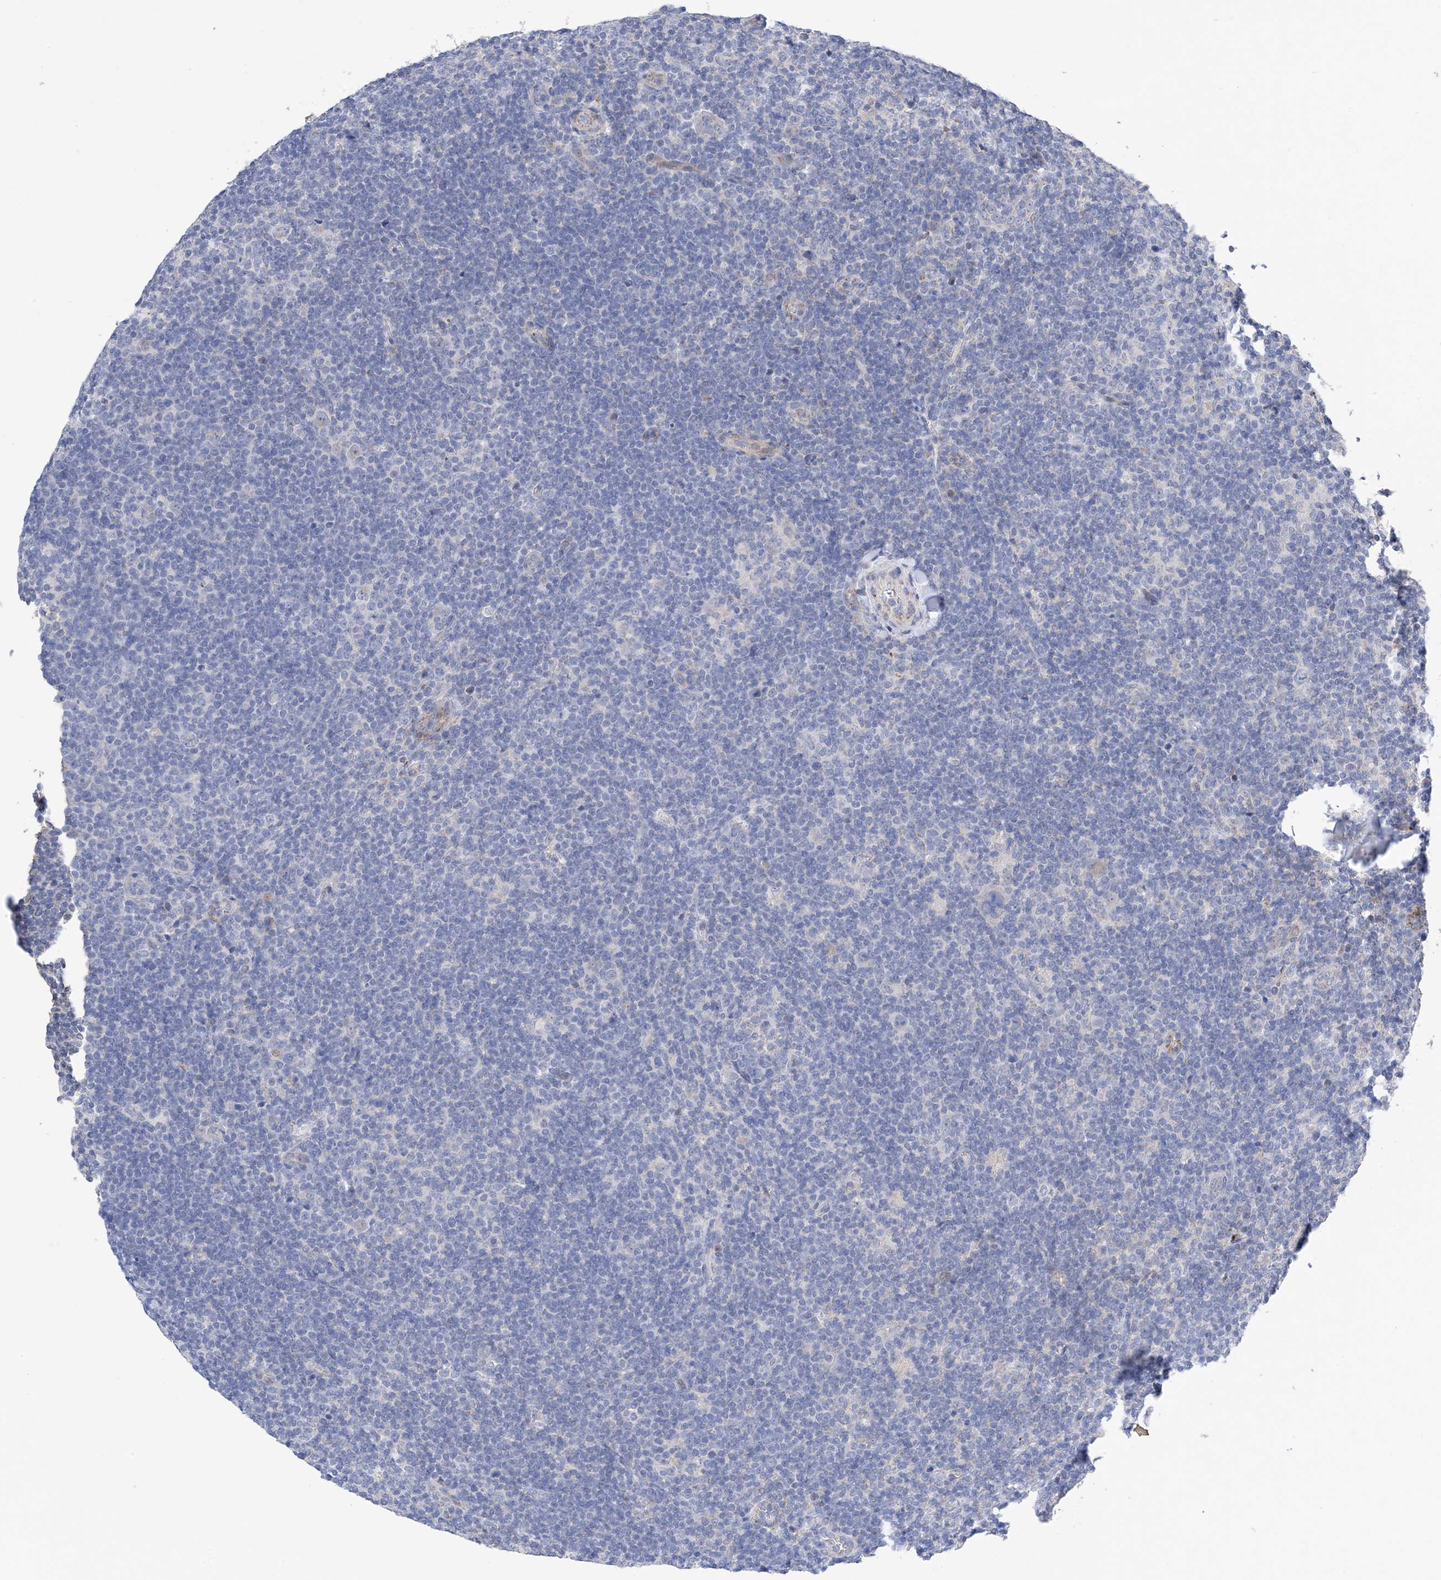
{"staining": {"intensity": "negative", "quantity": "none", "location": "none"}, "tissue": "lymphoma", "cell_type": "Tumor cells", "image_type": "cancer", "snomed": [{"axis": "morphology", "description": "Hodgkin's disease, NOS"}, {"axis": "topography", "description": "Lymph node"}], "caption": "IHC micrograph of neoplastic tissue: Hodgkin's disease stained with DAB (3,3'-diaminobenzidine) demonstrates no significant protein expression in tumor cells. (Brightfield microscopy of DAB immunohistochemistry (IHC) at high magnification).", "gene": "PLK4", "patient": {"sex": "female", "age": 57}}